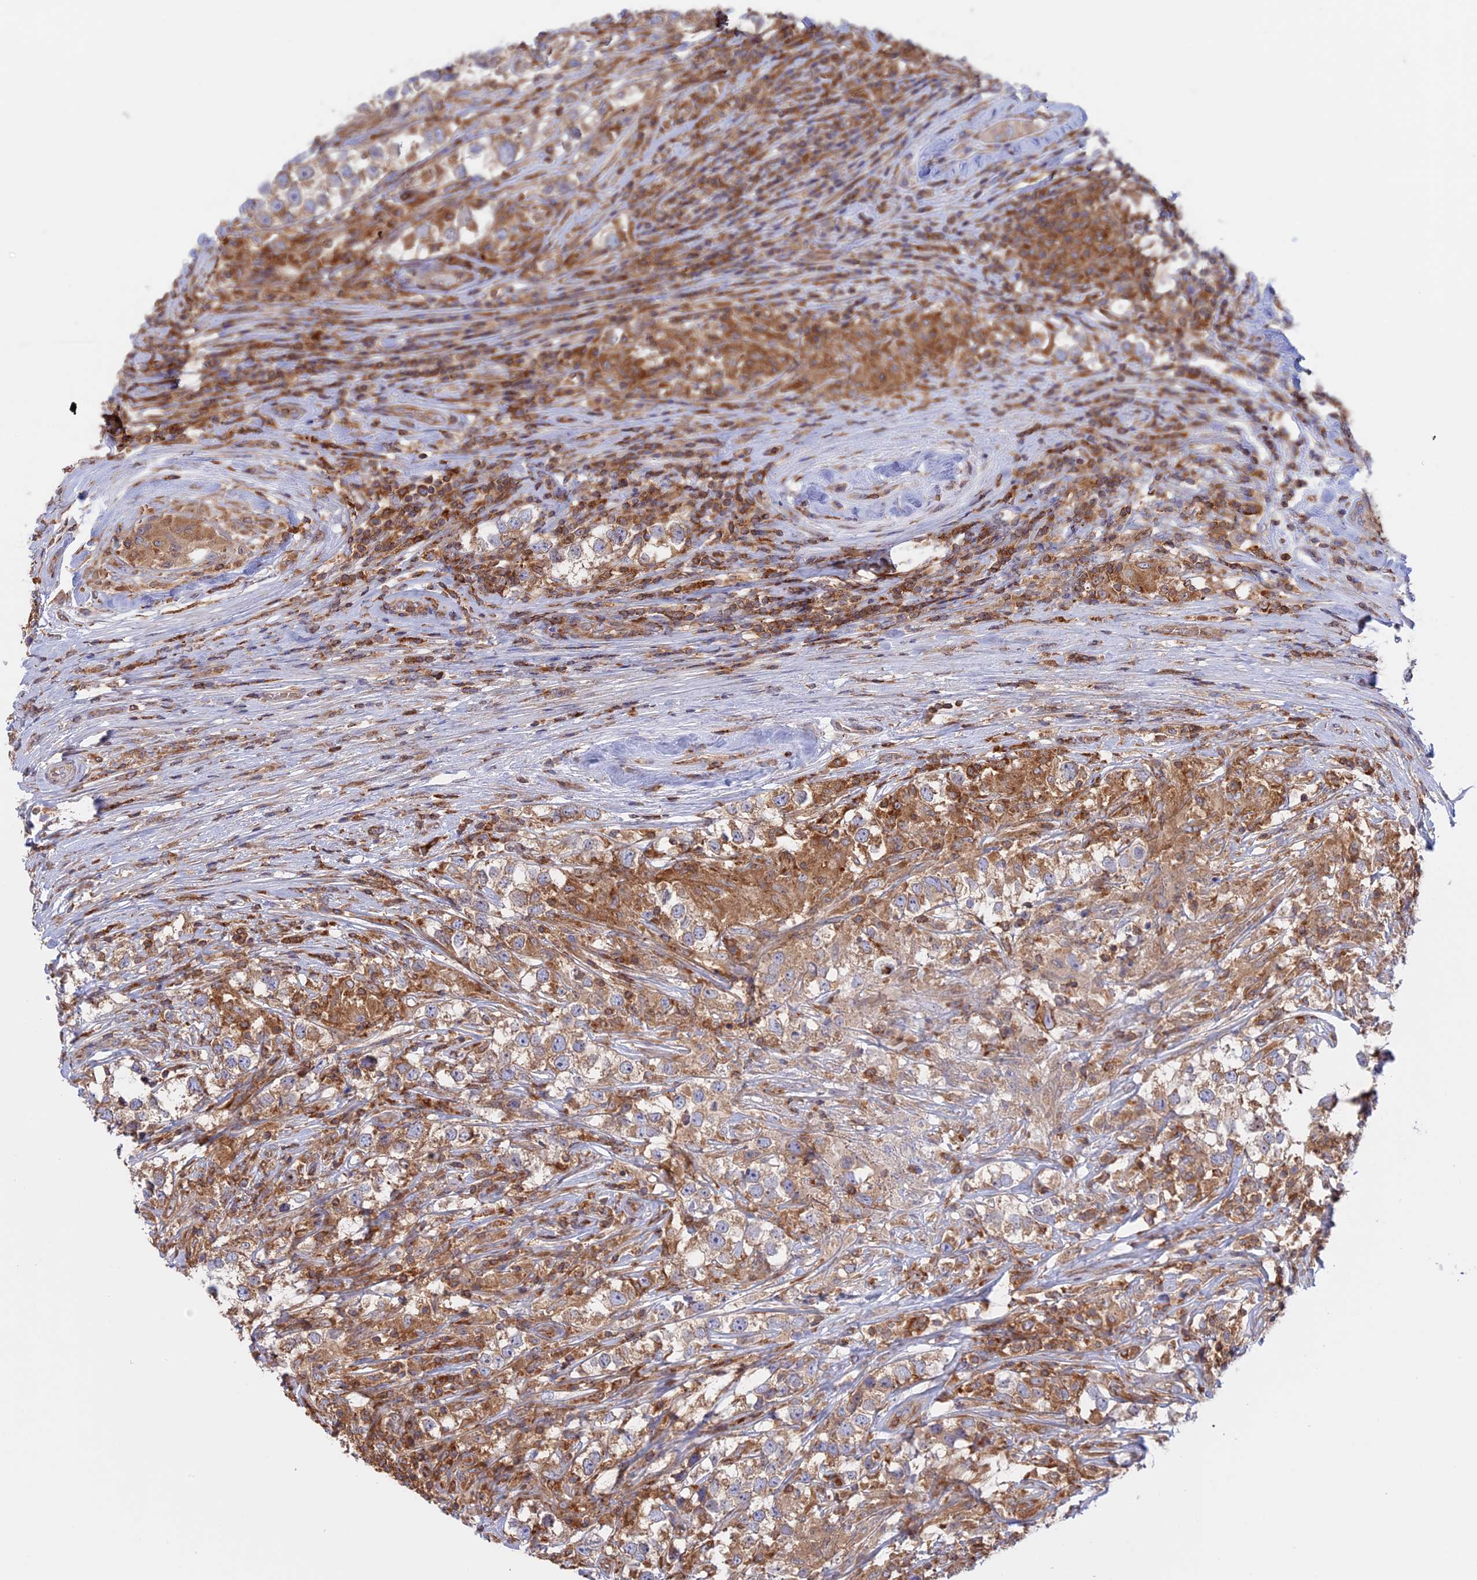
{"staining": {"intensity": "moderate", "quantity": ">75%", "location": "cytoplasmic/membranous"}, "tissue": "testis cancer", "cell_type": "Tumor cells", "image_type": "cancer", "snomed": [{"axis": "morphology", "description": "Seminoma, NOS"}, {"axis": "topography", "description": "Testis"}], "caption": "Testis seminoma was stained to show a protein in brown. There is medium levels of moderate cytoplasmic/membranous expression in about >75% of tumor cells. (IHC, brightfield microscopy, high magnification).", "gene": "GMIP", "patient": {"sex": "male", "age": 46}}